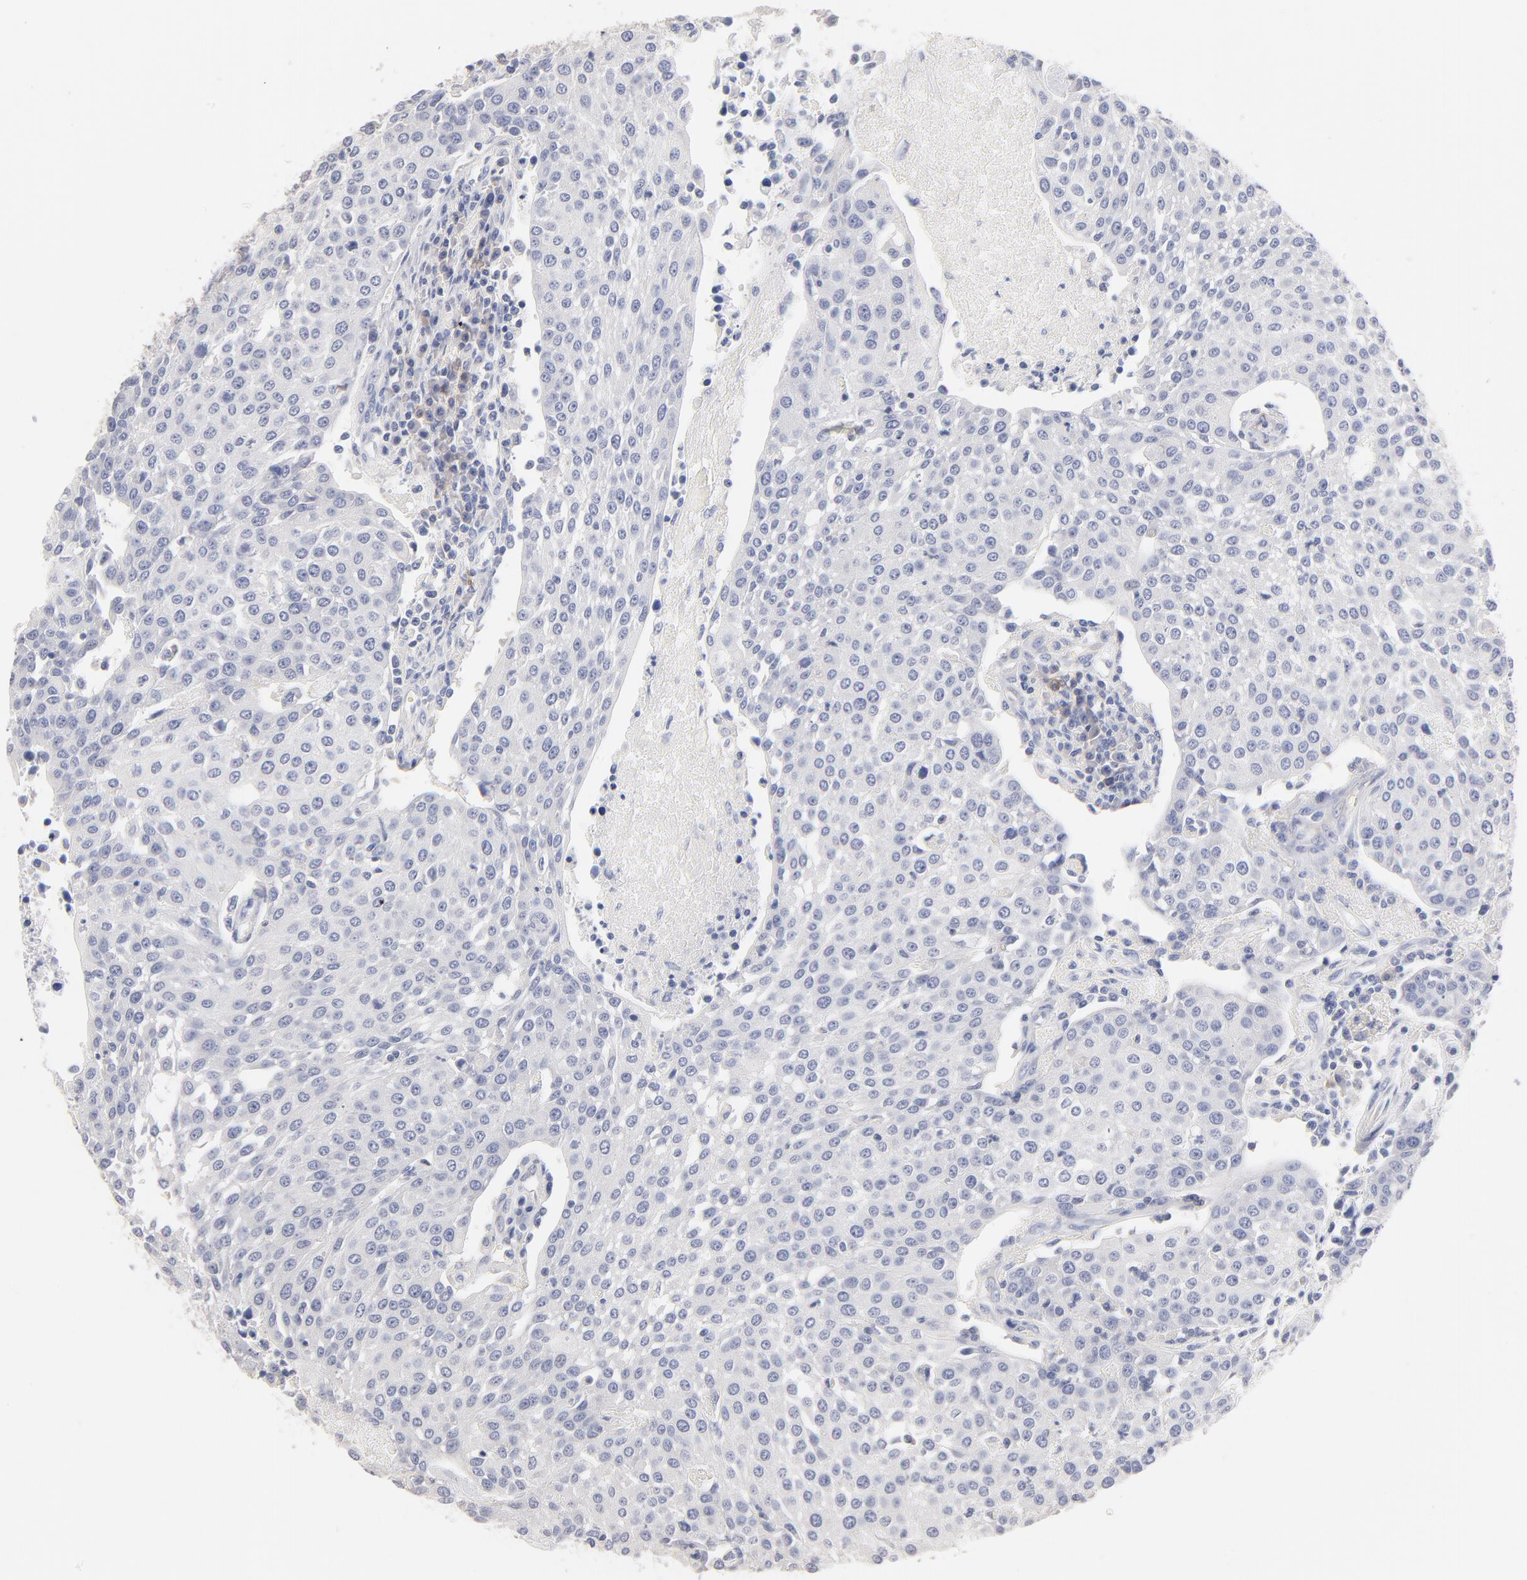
{"staining": {"intensity": "negative", "quantity": "none", "location": "none"}, "tissue": "urothelial cancer", "cell_type": "Tumor cells", "image_type": "cancer", "snomed": [{"axis": "morphology", "description": "Urothelial carcinoma, High grade"}, {"axis": "topography", "description": "Urinary bladder"}], "caption": "An IHC image of high-grade urothelial carcinoma is shown. There is no staining in tumor cells of high-grade urothelial carcinoma. The staining was performed using DAB (3,3'-diaminobenzidine) to visualize the protein expression in brown, while the nuclei were stained in blue with hematoxylin (Magnification: 20x).", "gene": "ITGA8", "patient": {"sex": "female", "age": 85}}